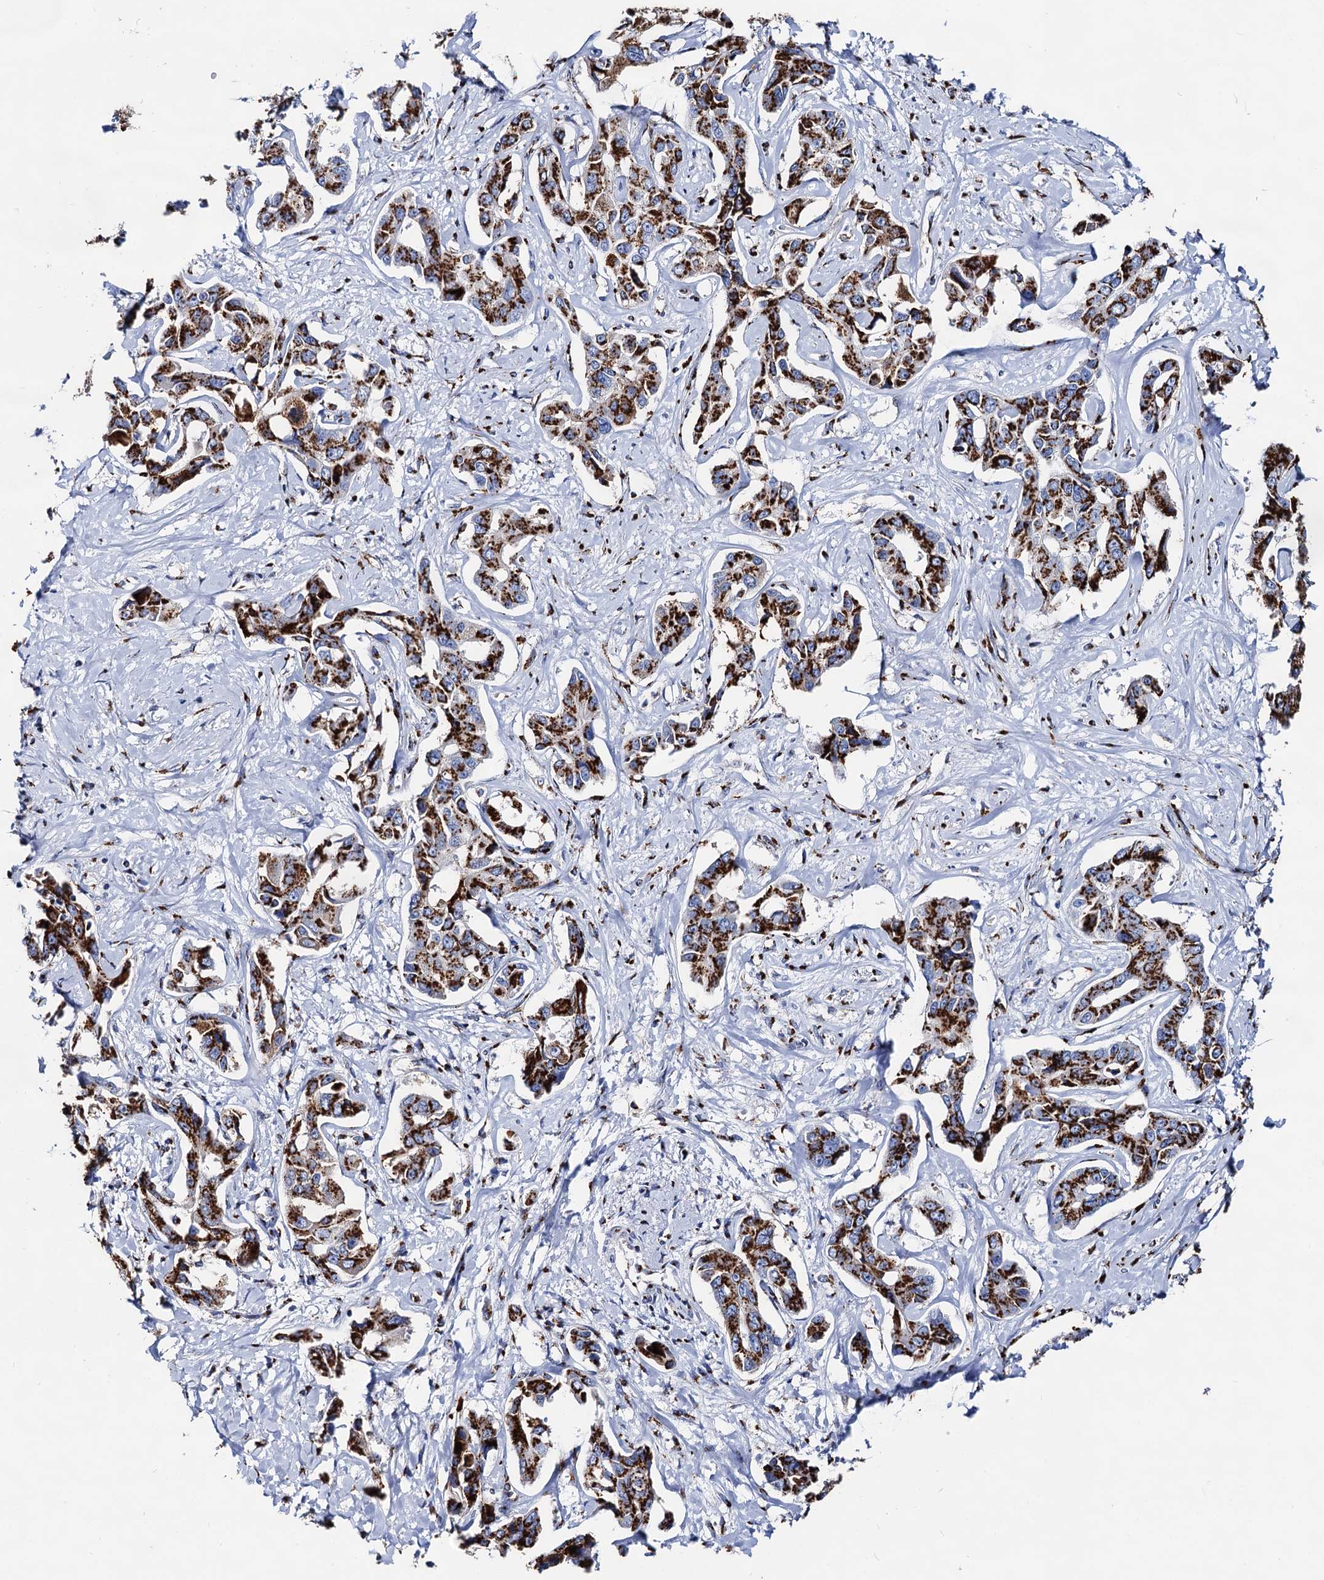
{"staining": {"intensity": "strong", "quantity": ">75%", "location": "cytoplasmic/membranous"}, "tissue": "liver cancer", "cell_type": "Tumor cells", "image_type": "cancer", "snomed": [{"axis": "morphology", "description": "Cholangiocarcinoma"}, {"axis": "topography", "description": "Liver"}], "caption": "Protein expression analysis of human liver cancer reveals strong cytoplasmic/membranous staining in approximately >75% of tumor cells.", "gene": "TM9SF3", "patient": {"sex": "male", "age": 59}}